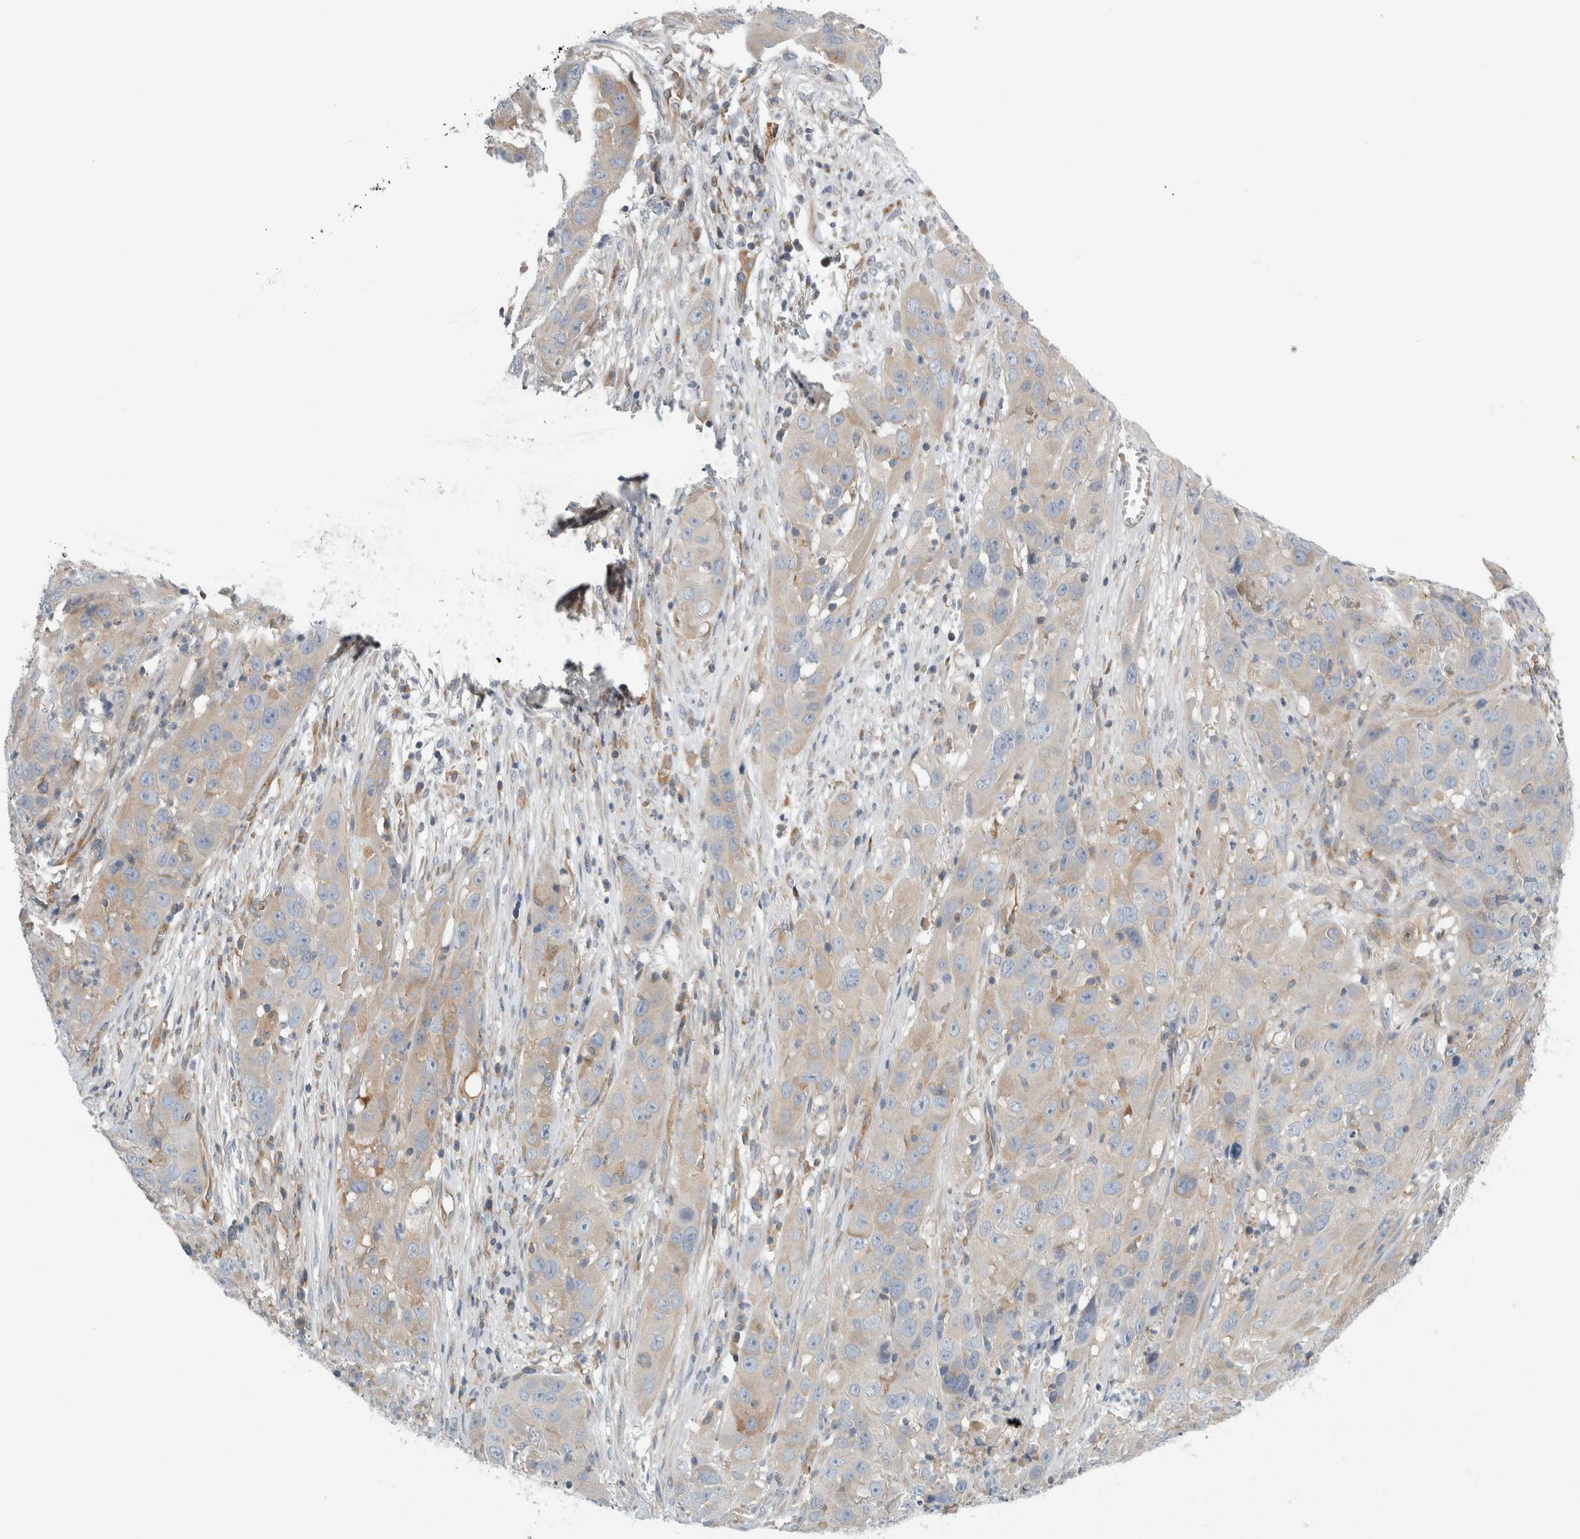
{"staining": {"intensity": "weak", "quantity": "<25%", "location": "cytoplasmic/membranous"}, "tissue": "cervical cancer", "cell_type": "Tumor cells", "image_type": "cancer", "snomed": [{"axis": "morphology", "description": "Squamous cell carcinoma, NOS"}, {"axis": "topography", "description": "Cervix"}], "caption": "Protein analysis of squamous cell carcinoma (cervical) reveals no significant expression in tumor cells.", "gene": "PEX6", "patient": {"sex": "female", "age": 32}}